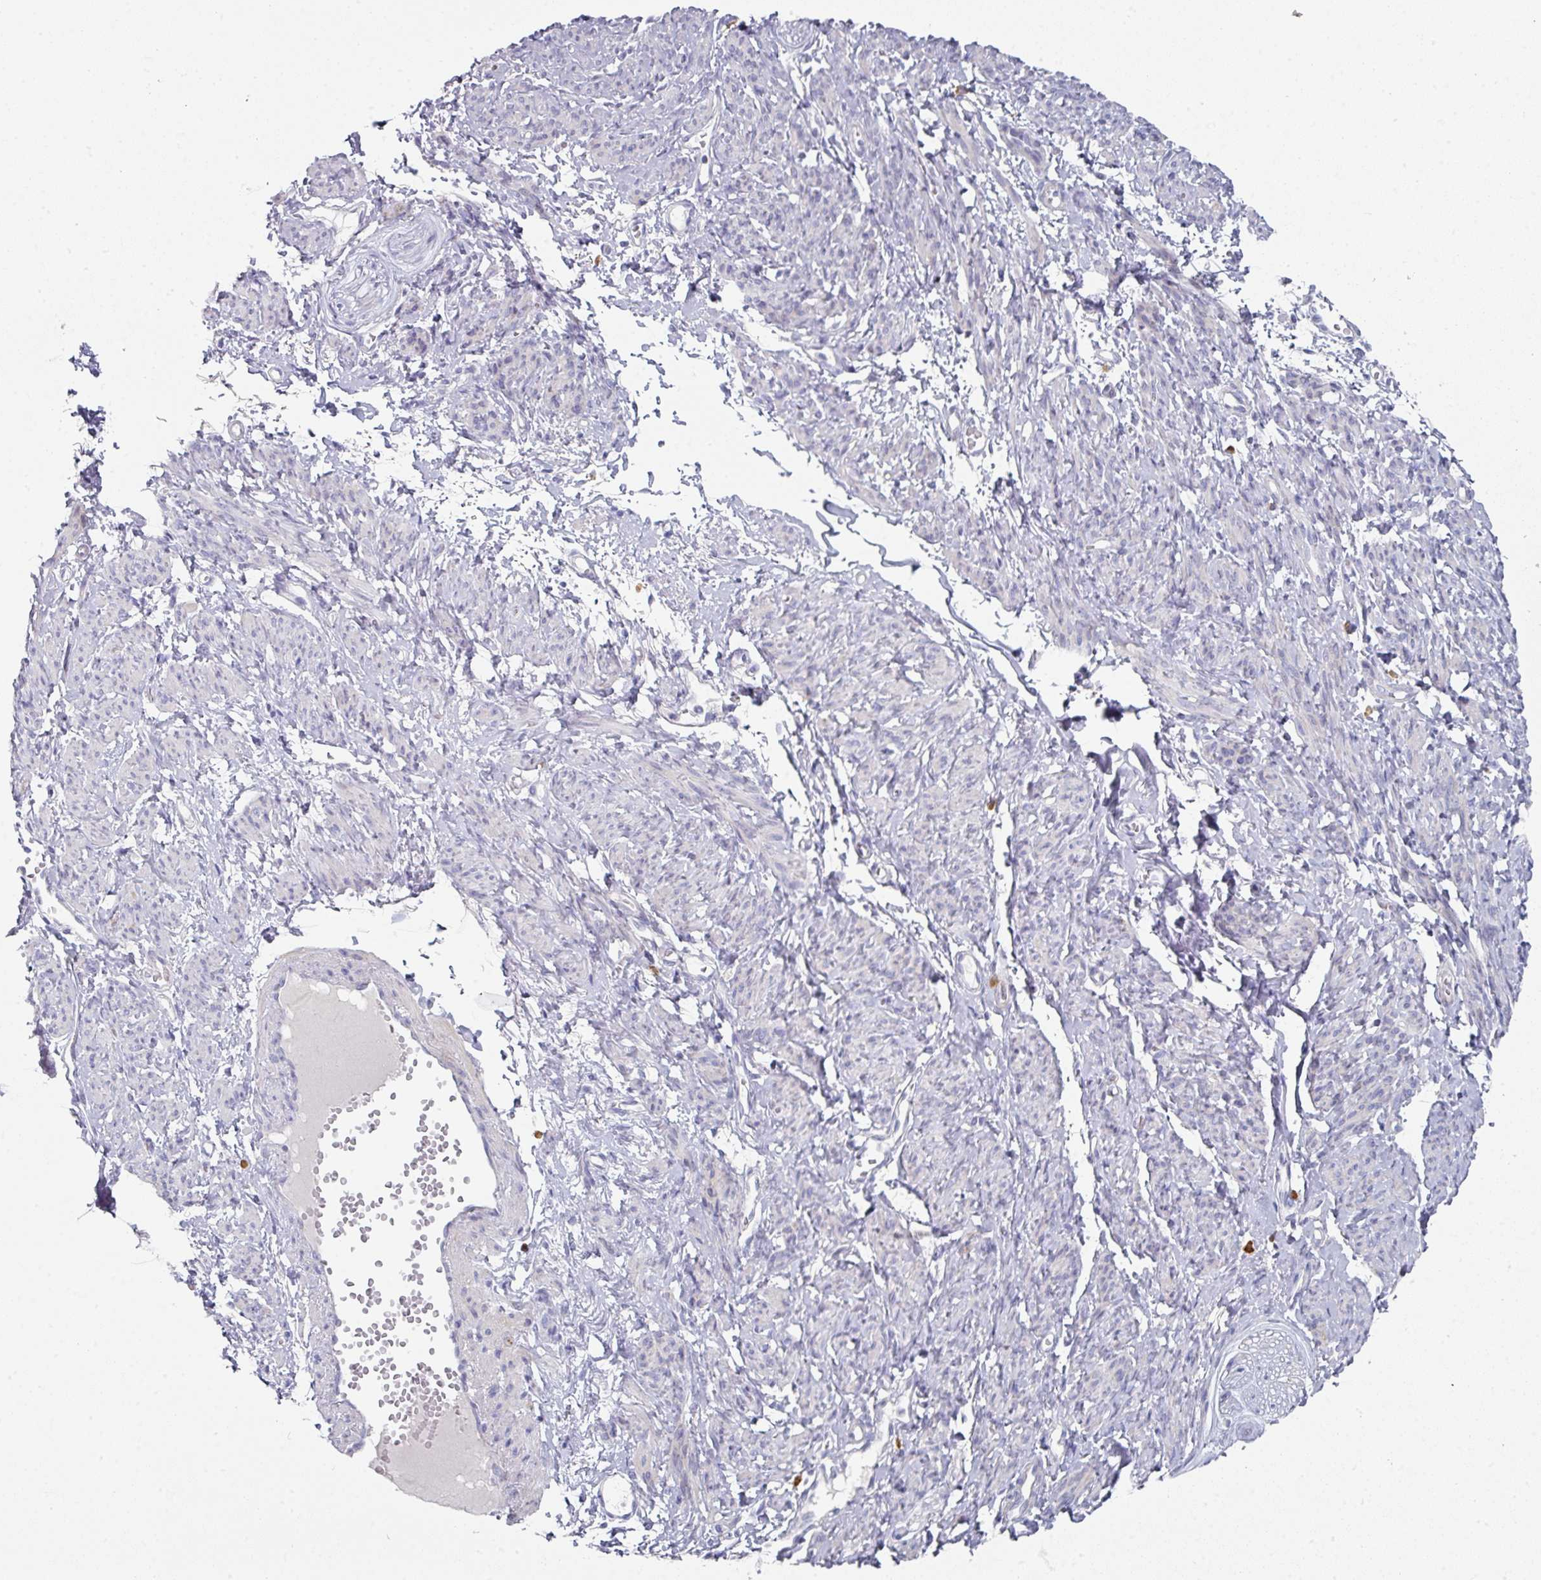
{"staining": {"intensity": "negative", "quantity": "none", "location": "none"}, "tissue": "smooth muscle", "cell_type": "Smooth muscle cells", "image_type": "normal", "snomed": [{"axis": "morphology", "description": "Normal tissue, NOS"}, {"axis": "topography", "description": "Smooth muscle"}], "caption": "This image is of unremarkable smooth muscle stained with IHC to label a protein in brown with the nuclei are counter-stained blue. There is no staining in smooth muscle cells.", "gene": "NT5C1A", "patient": {"sex": "female", "age": 65}}